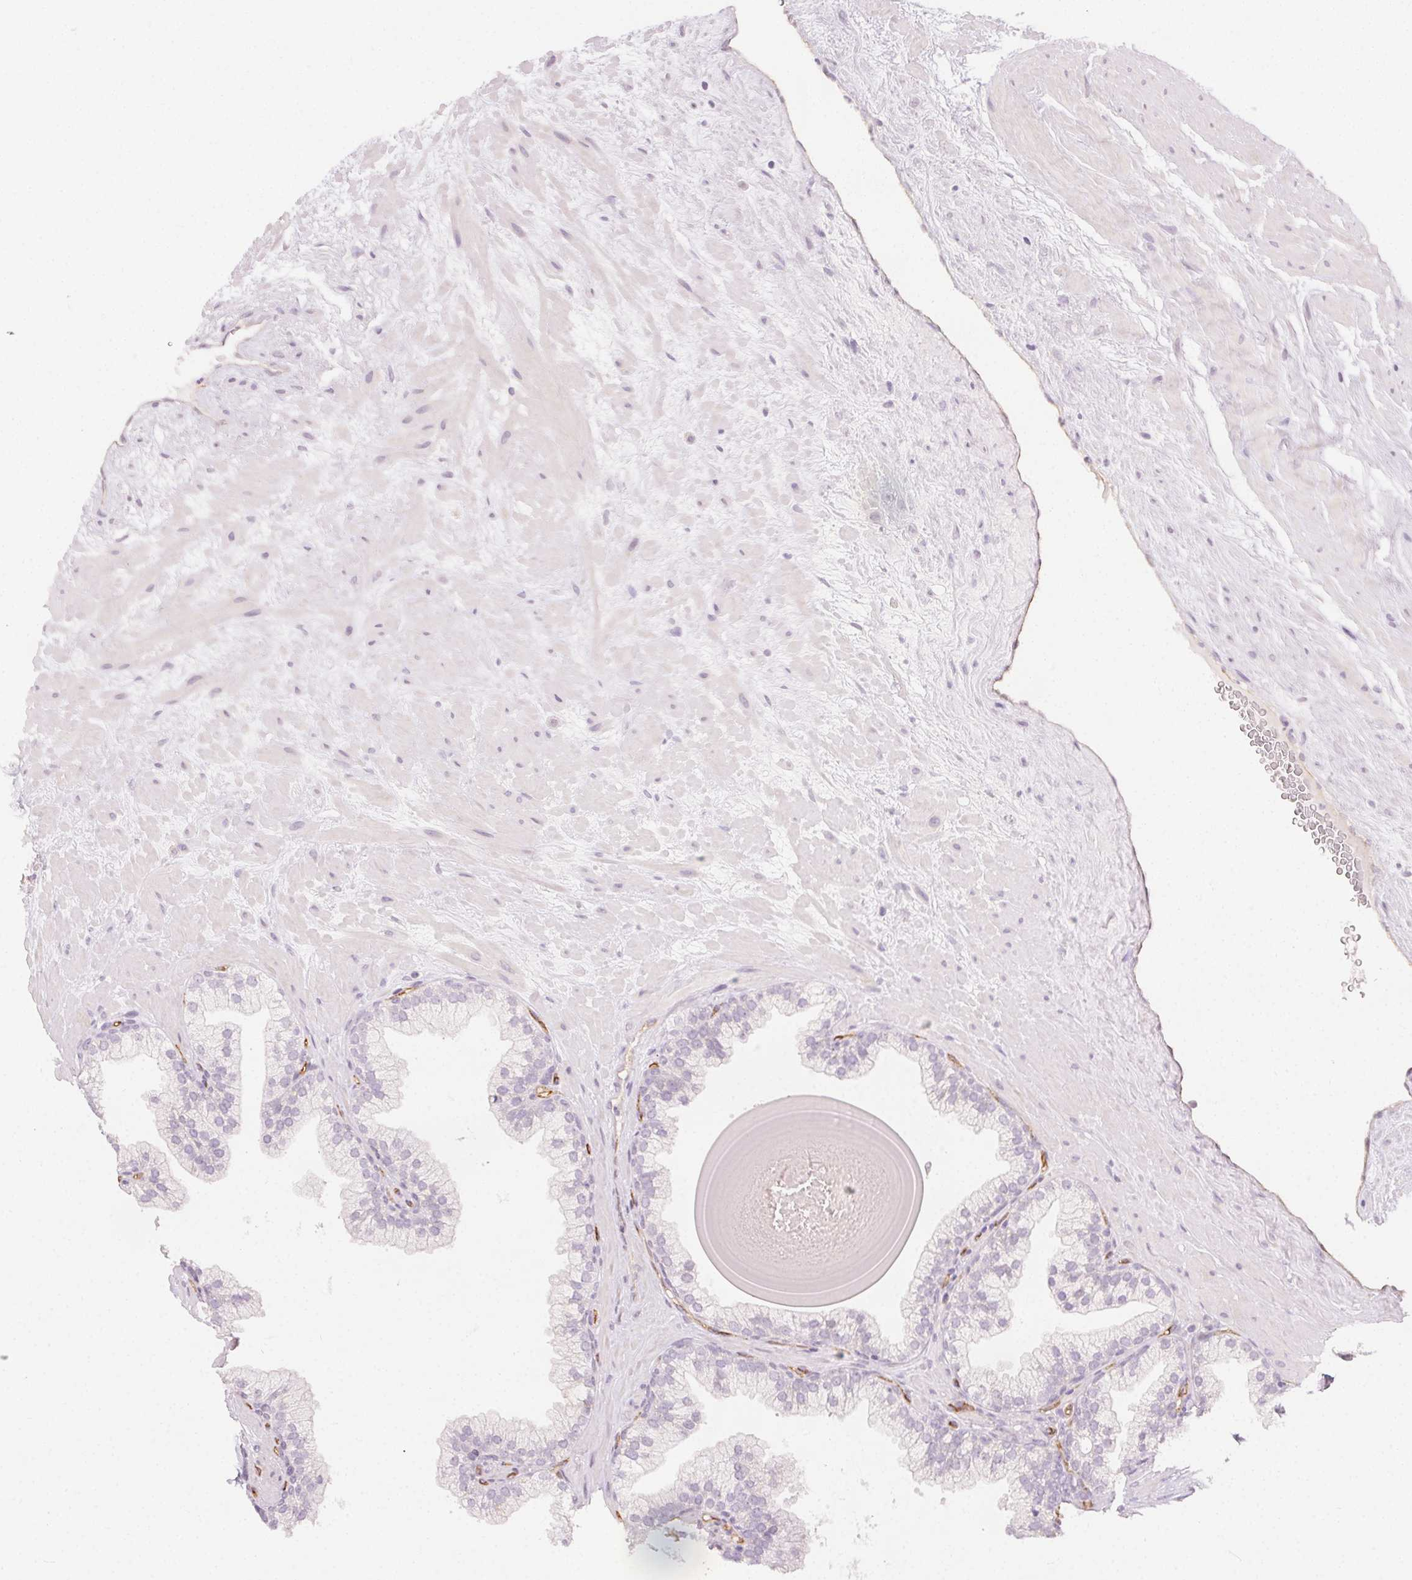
{"staining": {"intensity": "negative", "quantity": "none", "location": "none"}, "tissue": "prostate", "cell_type": "Glandular cells", "image_type": "normal", "snomed": [{"axis": "morphology", "description": "Normal tissue, NOS"}, {"axis": "topography", "description": "Prostate"}, {"axis": "topography", "description": "Peripheral nerve tissue"}], "caption": "This is a histopathology image of immunohistochemistry staining of unremarkable prostate, which shows no expression in glandular cells.", "gene": "PODXL", "patient": {"sex": "male", "age": 61}}